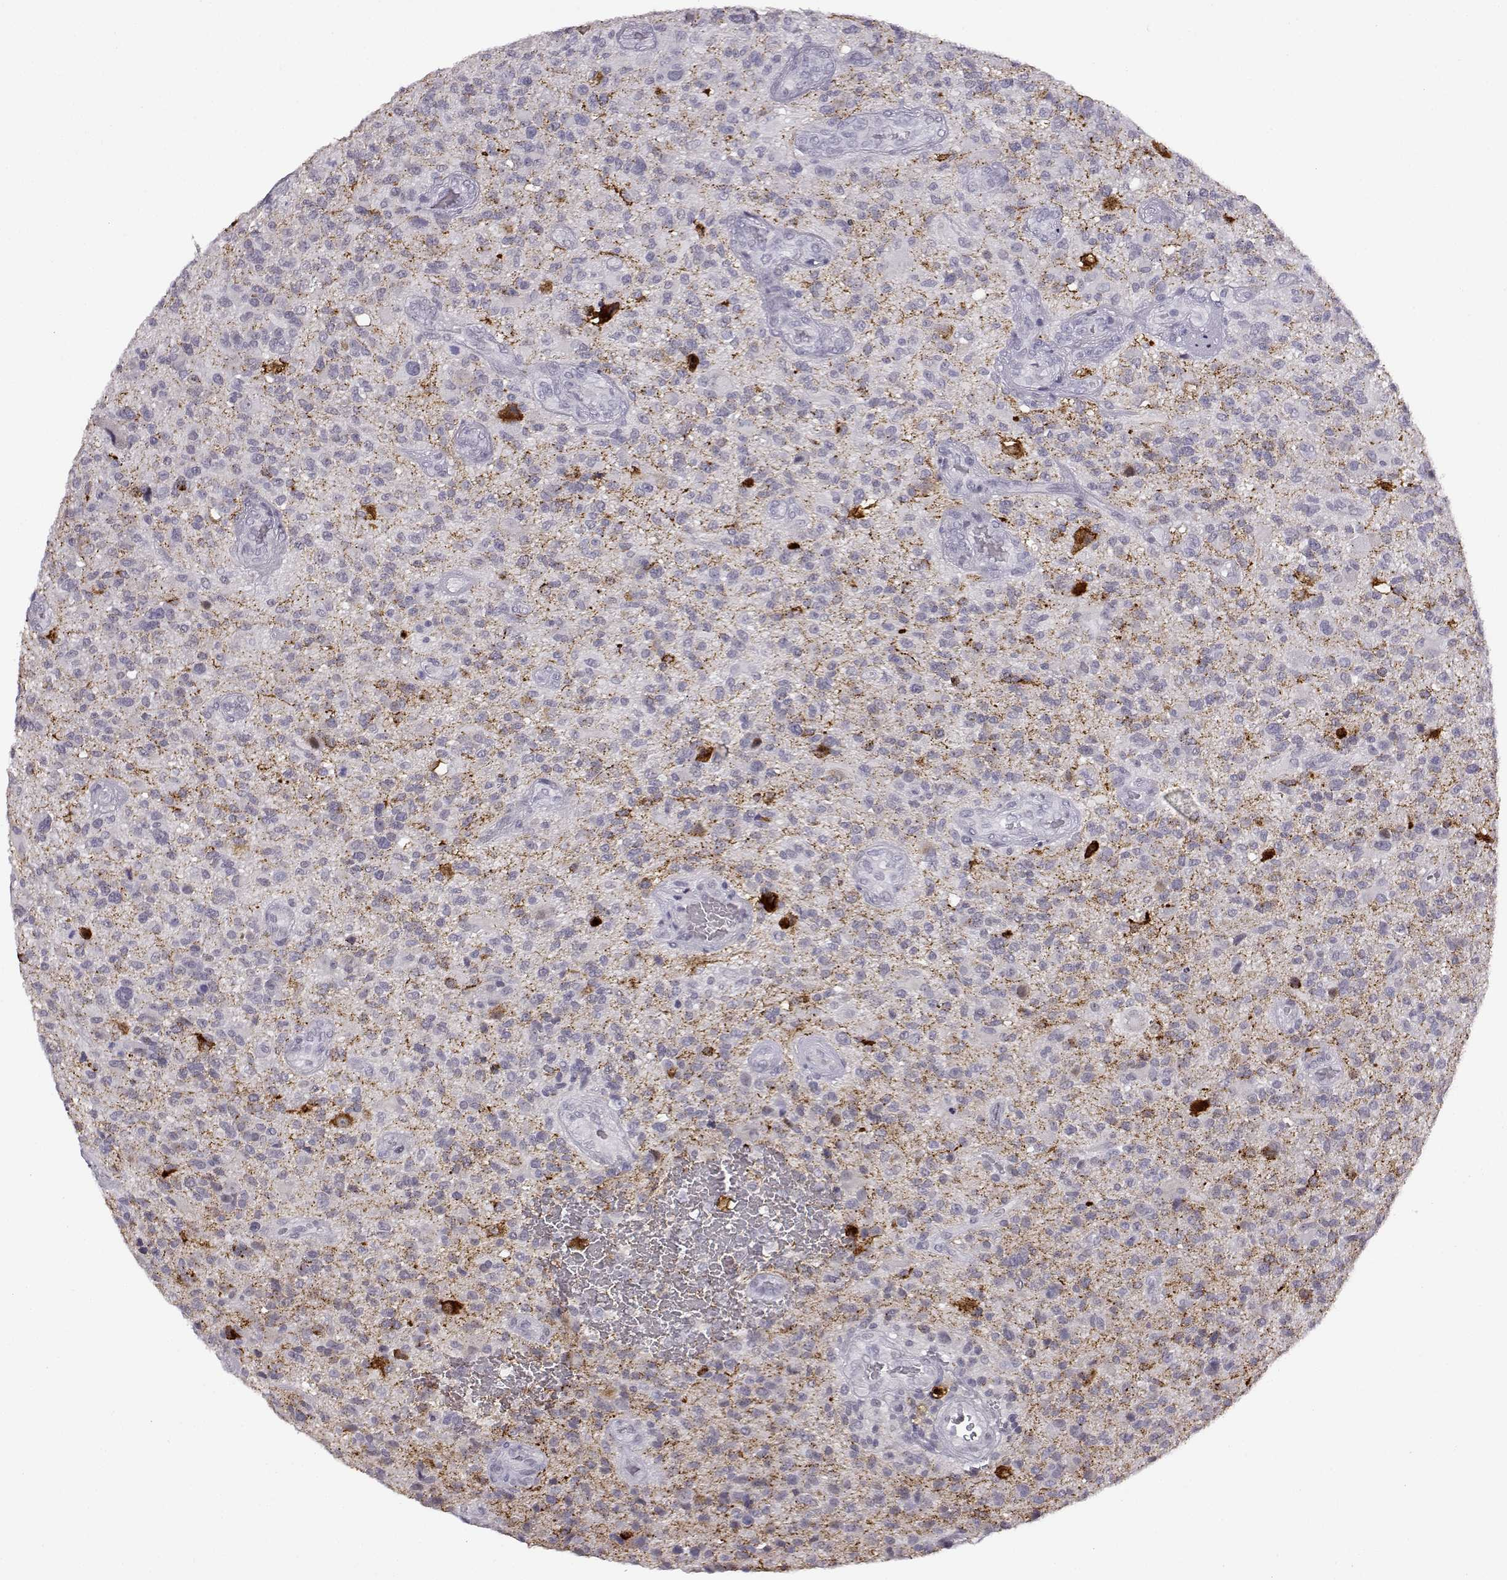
{"staining": {"intensity": "negative", "quantity": "none", "location": "none"}, "tissue": "glioma", "cell_type": "Tumor cells", "image_type": "cancer", "snomed": [{"axis": "morphology", "description": "Glioma, malignant, High grade"}, {"axis": "topography", "description": "Brain"}], "caption": "This micrograph is of glioma stained with immunohistochemistry to label a protein in brown with the nuclei are counter-stained blue. There is no positivity in tumor cells.", "gene": "VGF", "patient": {"sex": "male", "age": 47}}